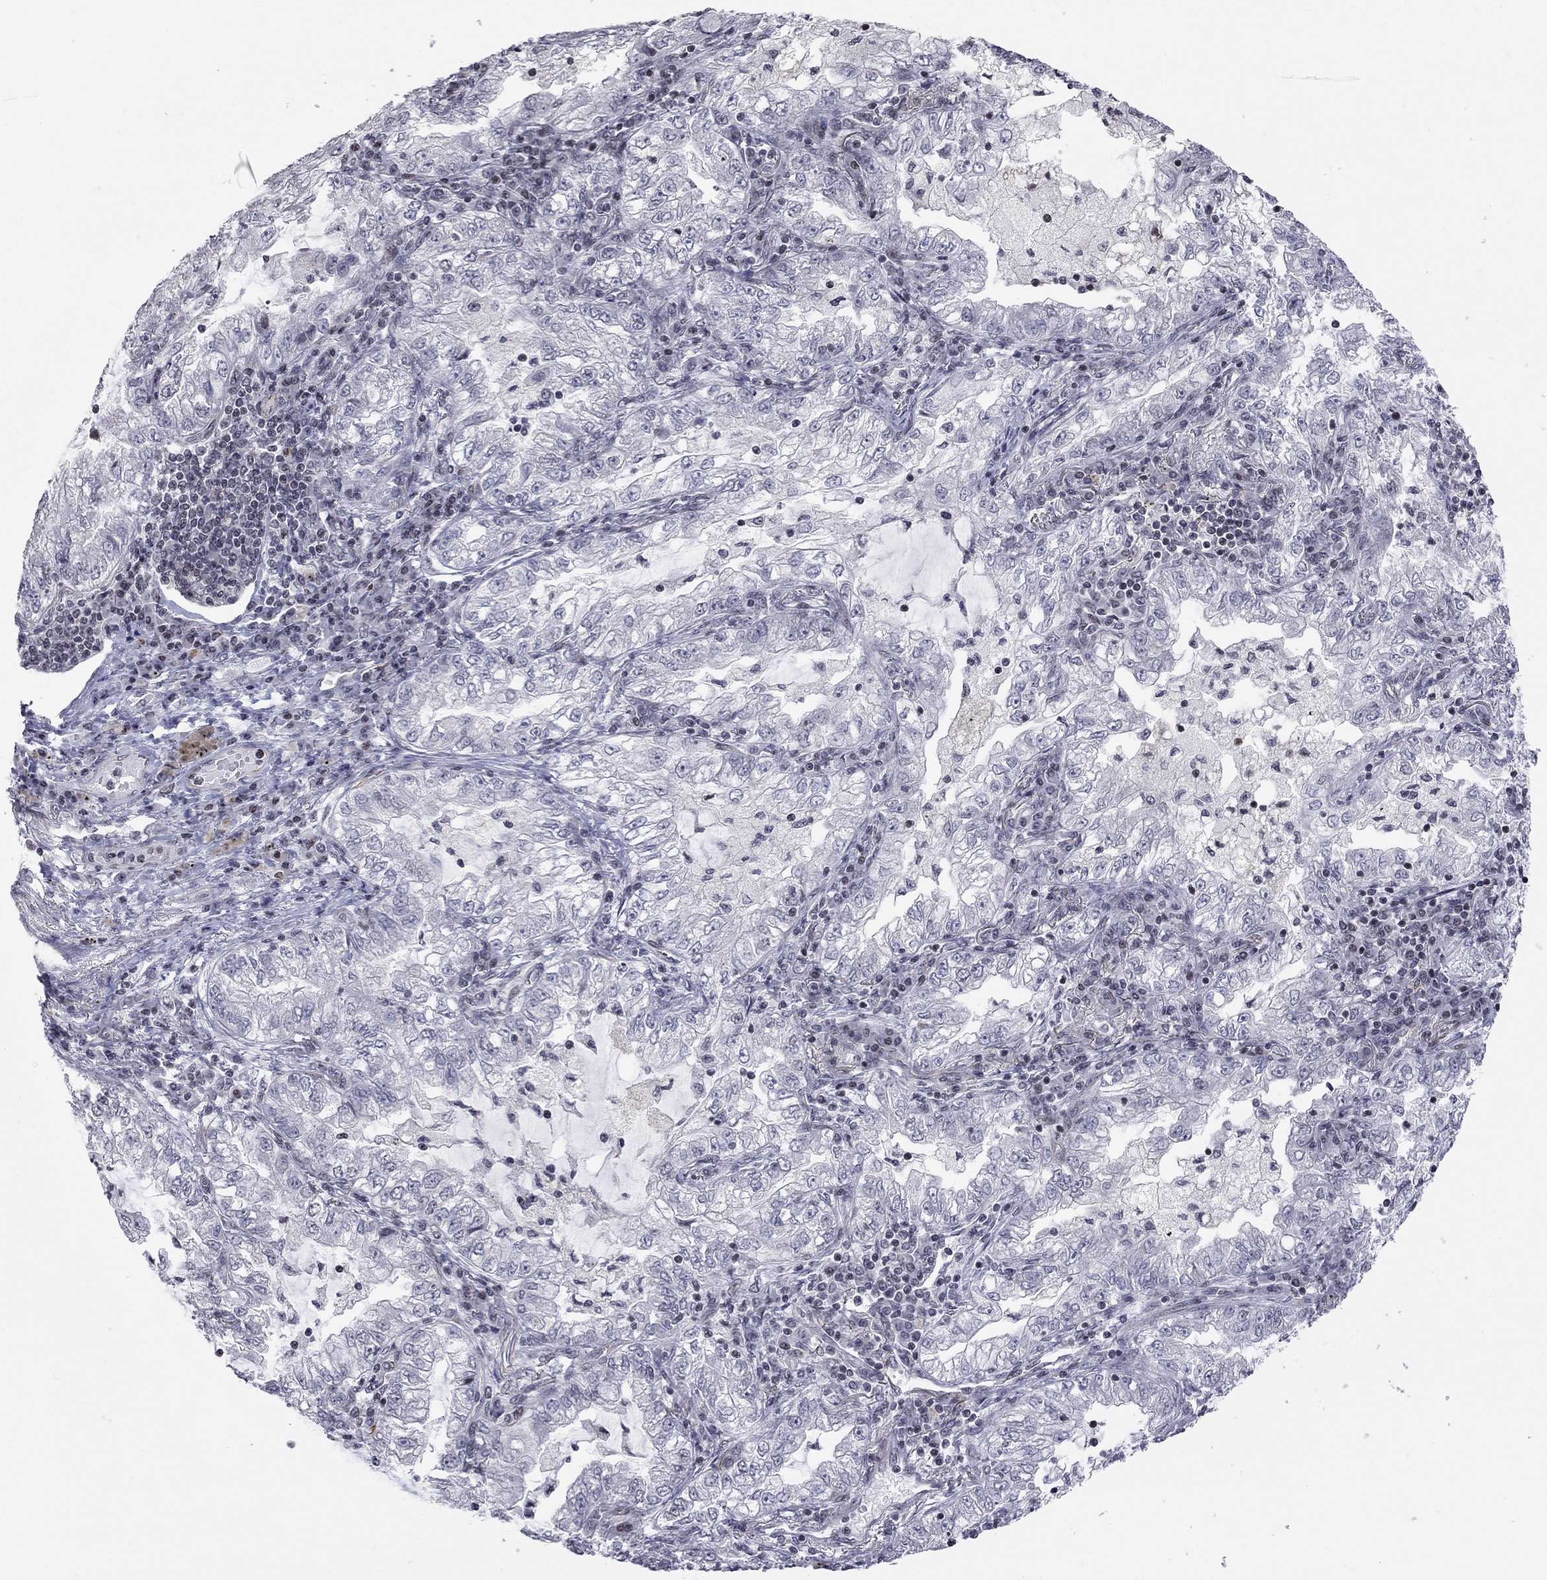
{"staining": {"intensity": "negative", "quantity": "none", "location": "none"}, "tissue": "lung cancer", "cell_type": "Tumor cells", "image_type": "cancer", "snomed": [{"axis": "morphology", "description": "Adenocarcinoma, NOS"}, {"axis": "topography", "description": "Lung"}], "caption": "The immunohistochemistry histopathology image has no significant positivity in tumor cells of adenocarcinoma (lung) tissue.", "gene": "MTNR1B", "patient": {"sex": "female", "age": 73}}